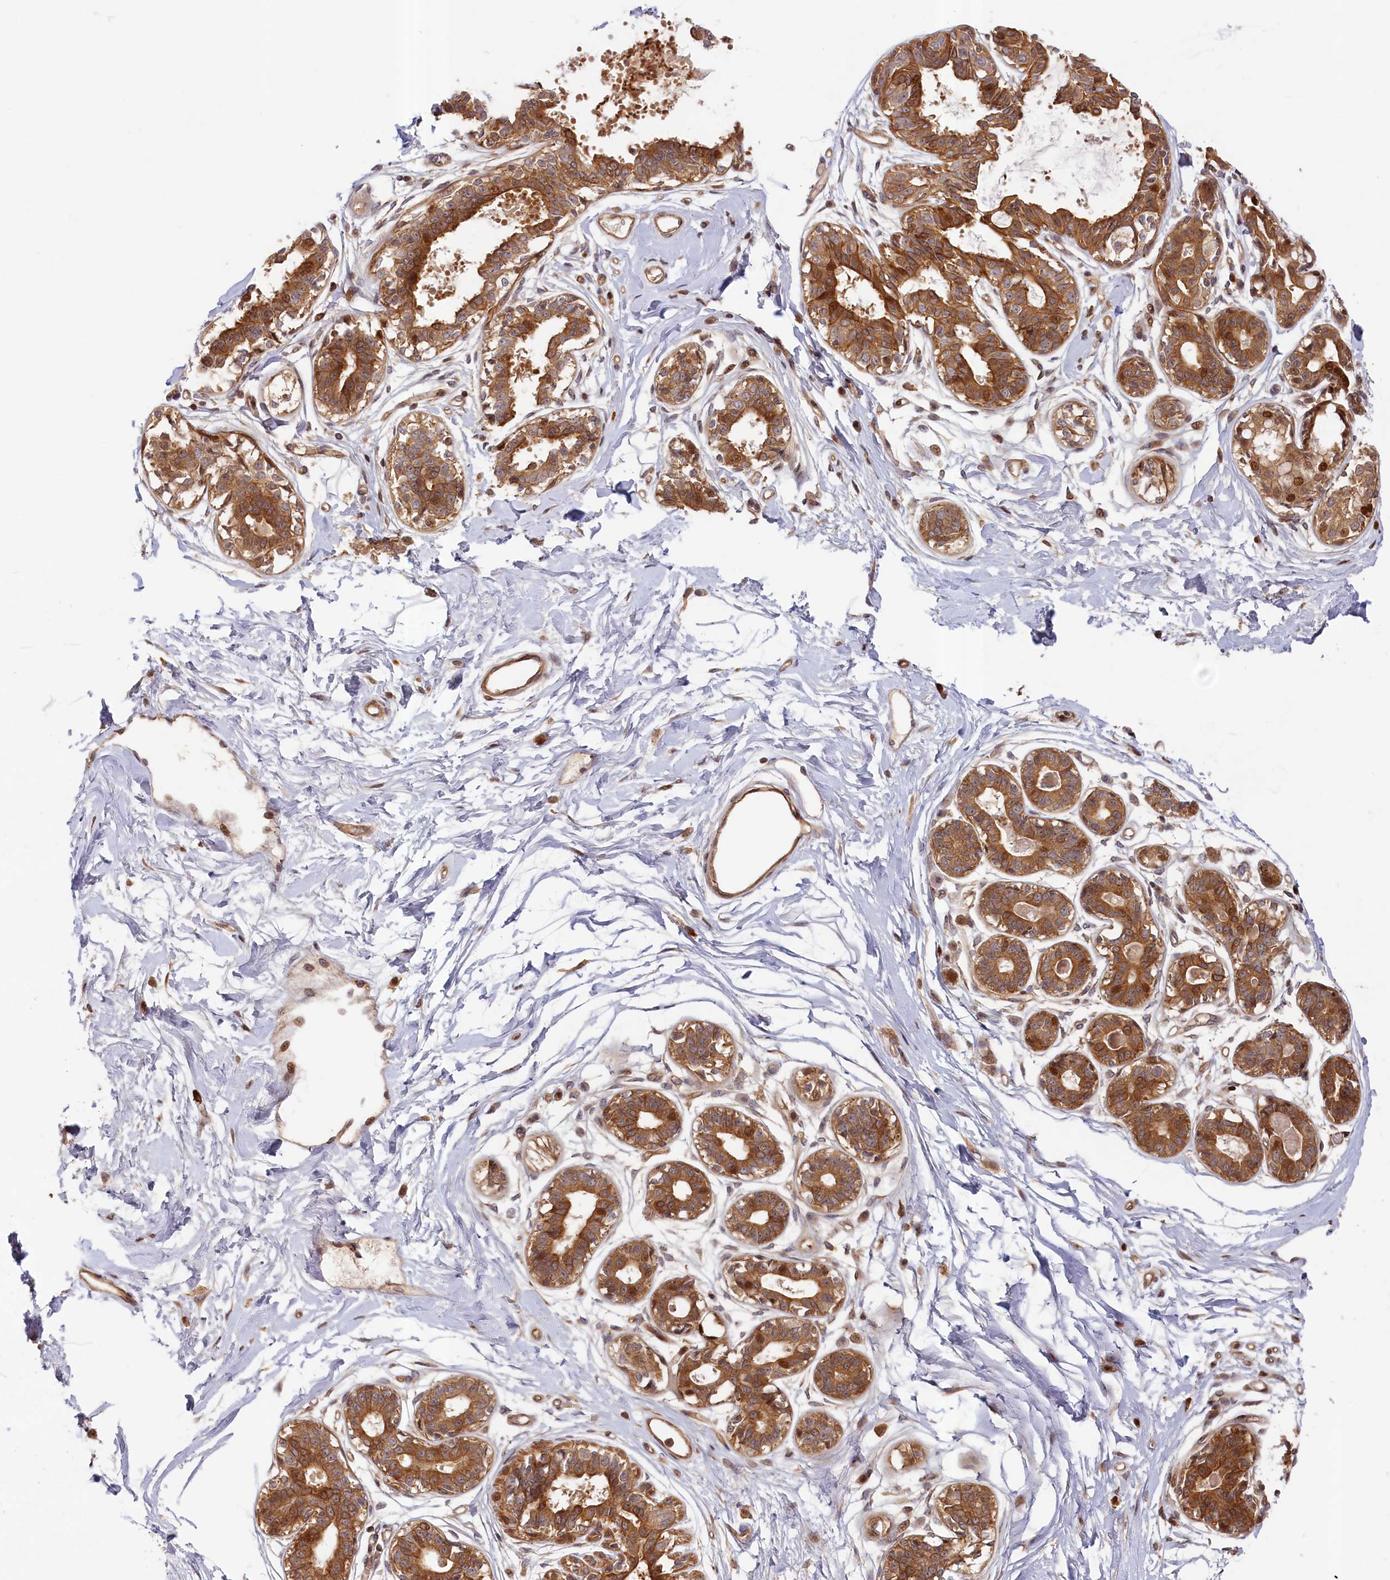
{"staining": {"intensity": "negative", "quantity": "none", "location": "none"}, "tissue": "breast", "cell_type": "Adipocytes", "image_type": "normal", "snomed": [{"axis": "morphology", "description": "Normal tissue, NOS"}, {"axis": "topography", "description": "Breast"}], "caption": "Micrograph shows no significant protein positivity in adipocytes of benign breast. (Stains: DAB IHC with hematoxylin counter stain, Microscopy: brightfield microscopy at high magnification).", "gene": "CEP44", "patient": {"sex": "female", "age": 45}}